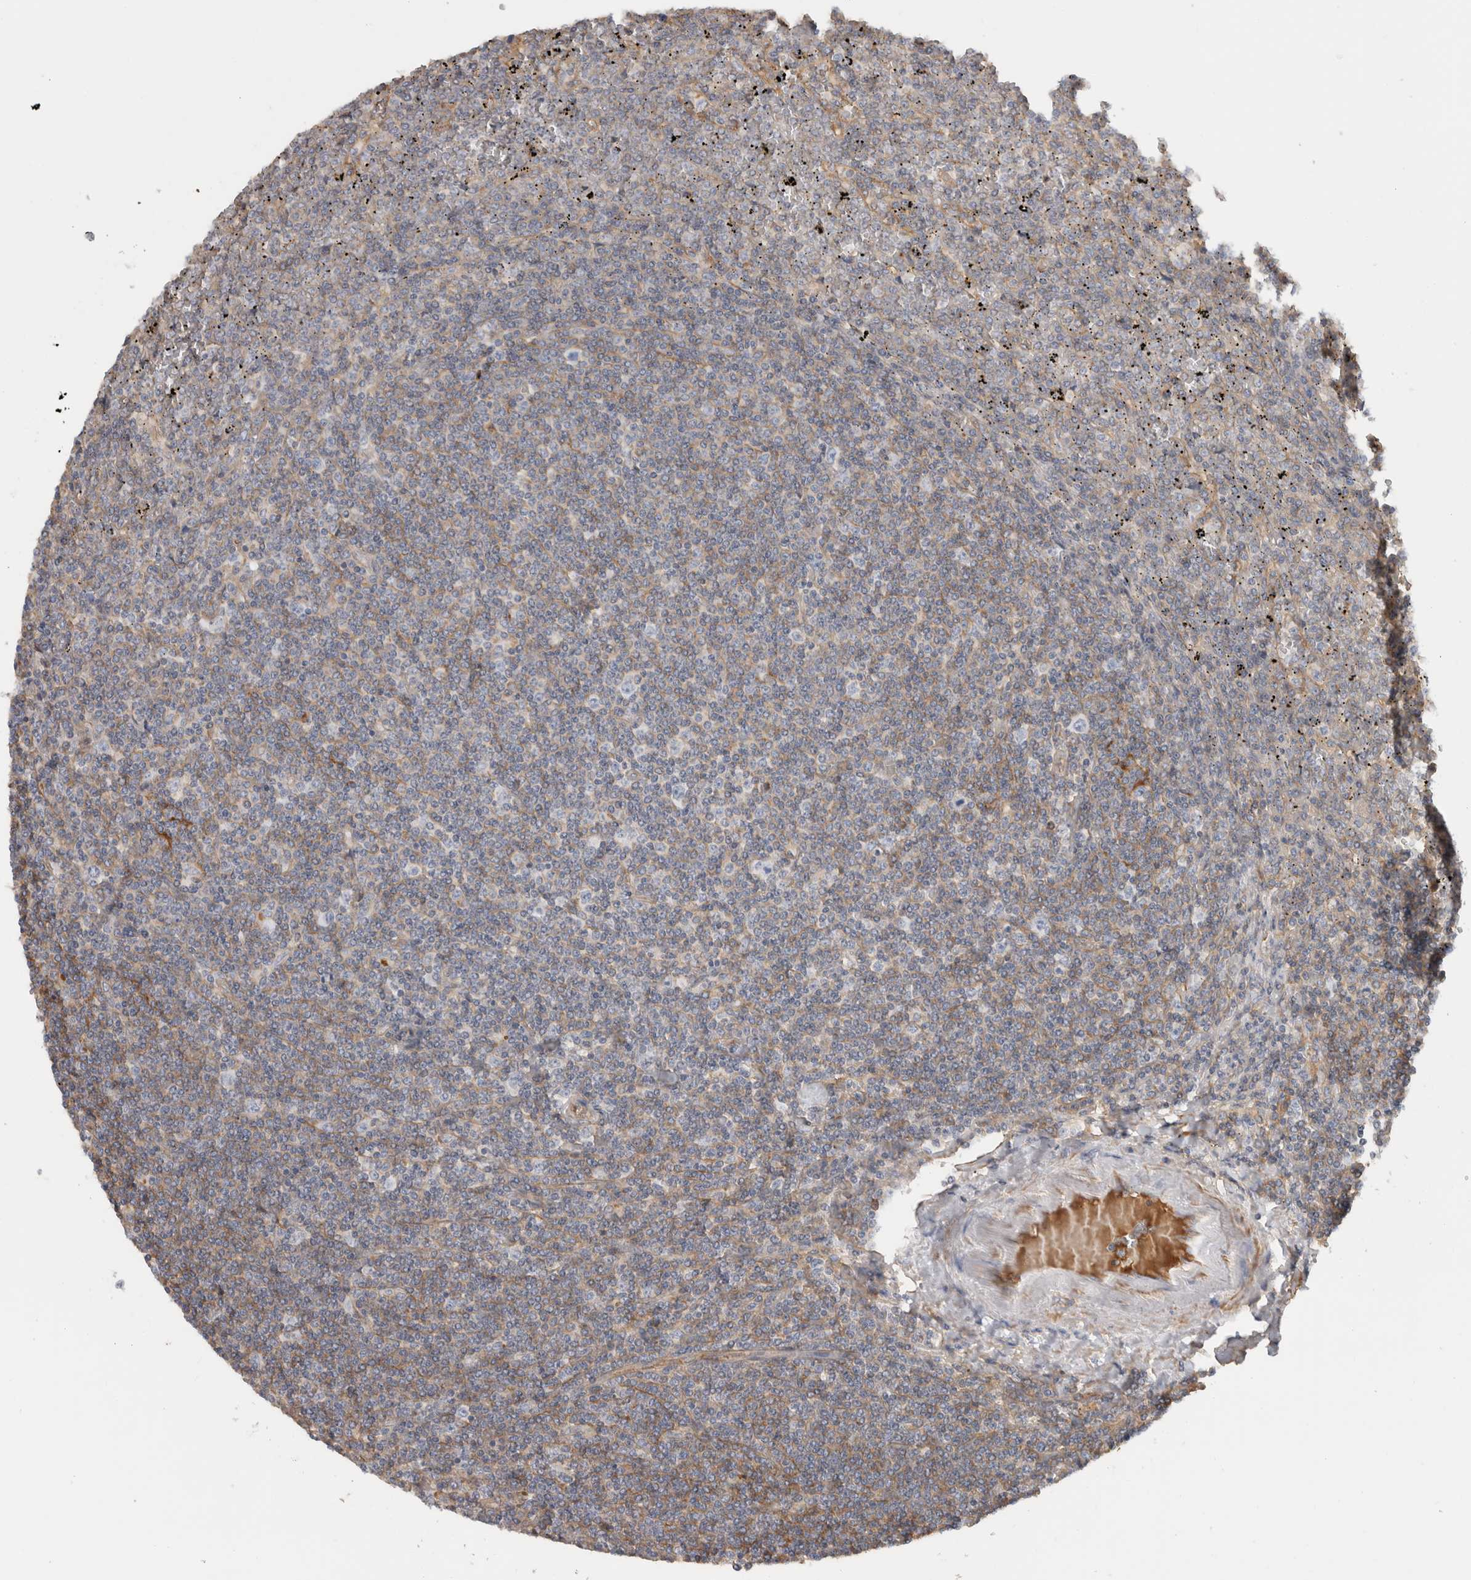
{"staining": {"intensity": "weak", "quantity": "<25%", "location": "cytoplasmic/membranous"}, "tissue": "lymphoma", "cell_type": "Tumor cells", "image_type": "cancer", "snomed": [{"axis": "morphology", "description": "Malignant lymphoma, non-Hodgkin's type, Low grade"}, {"axis": "topography", "description": "Spleen"}], "caption": "This is an immunohistochemistry photomicrograph of lymphoma. There is no expression in tumor cells.", "gene": "CFI", "patient": {"sex": "female", "age": 19}}